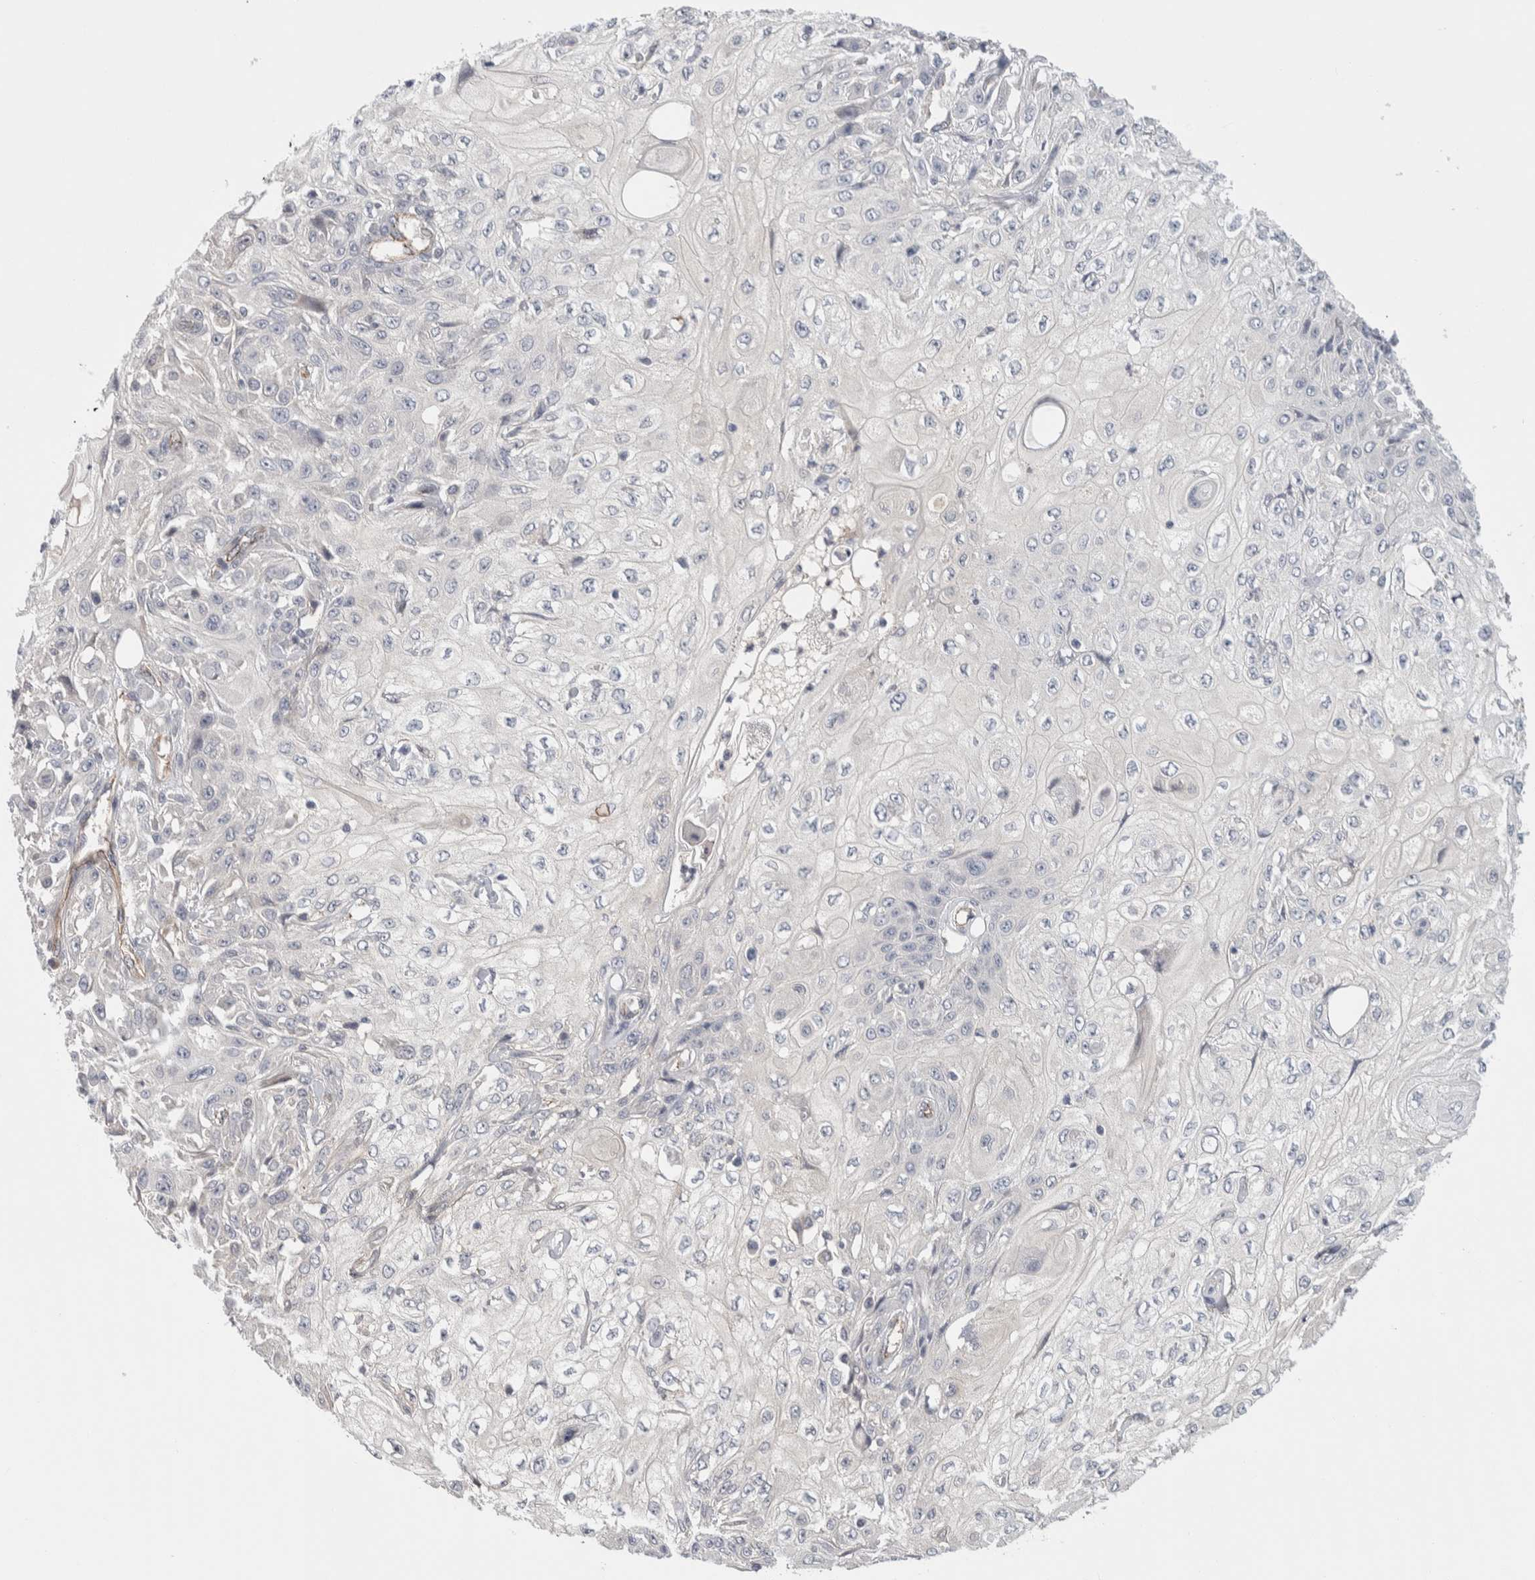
{"staining": {"intensity": "negative", "quantity": "none", "location": "none"}, "tissue": "skin cancer", "cell_type": "Tumor cells", "image_type": "cancer", "snomed": [{"axis": "morphology", "description": "Squamous cell carcinoma, NOS"}, {"axis": "morphology", "description": "Squamous cell carcinoma, metastatic, NOS"}, {"axis": "topography", "description": "Skin"}, {"axis": "topography", "description": "Lymph node"}], "caption": "This is an immunohistochemistry image of skin cancer. There is no staining in tumor cells.", "gene": "ZNF862", "patient": {"sex": "male", "age": 75}}